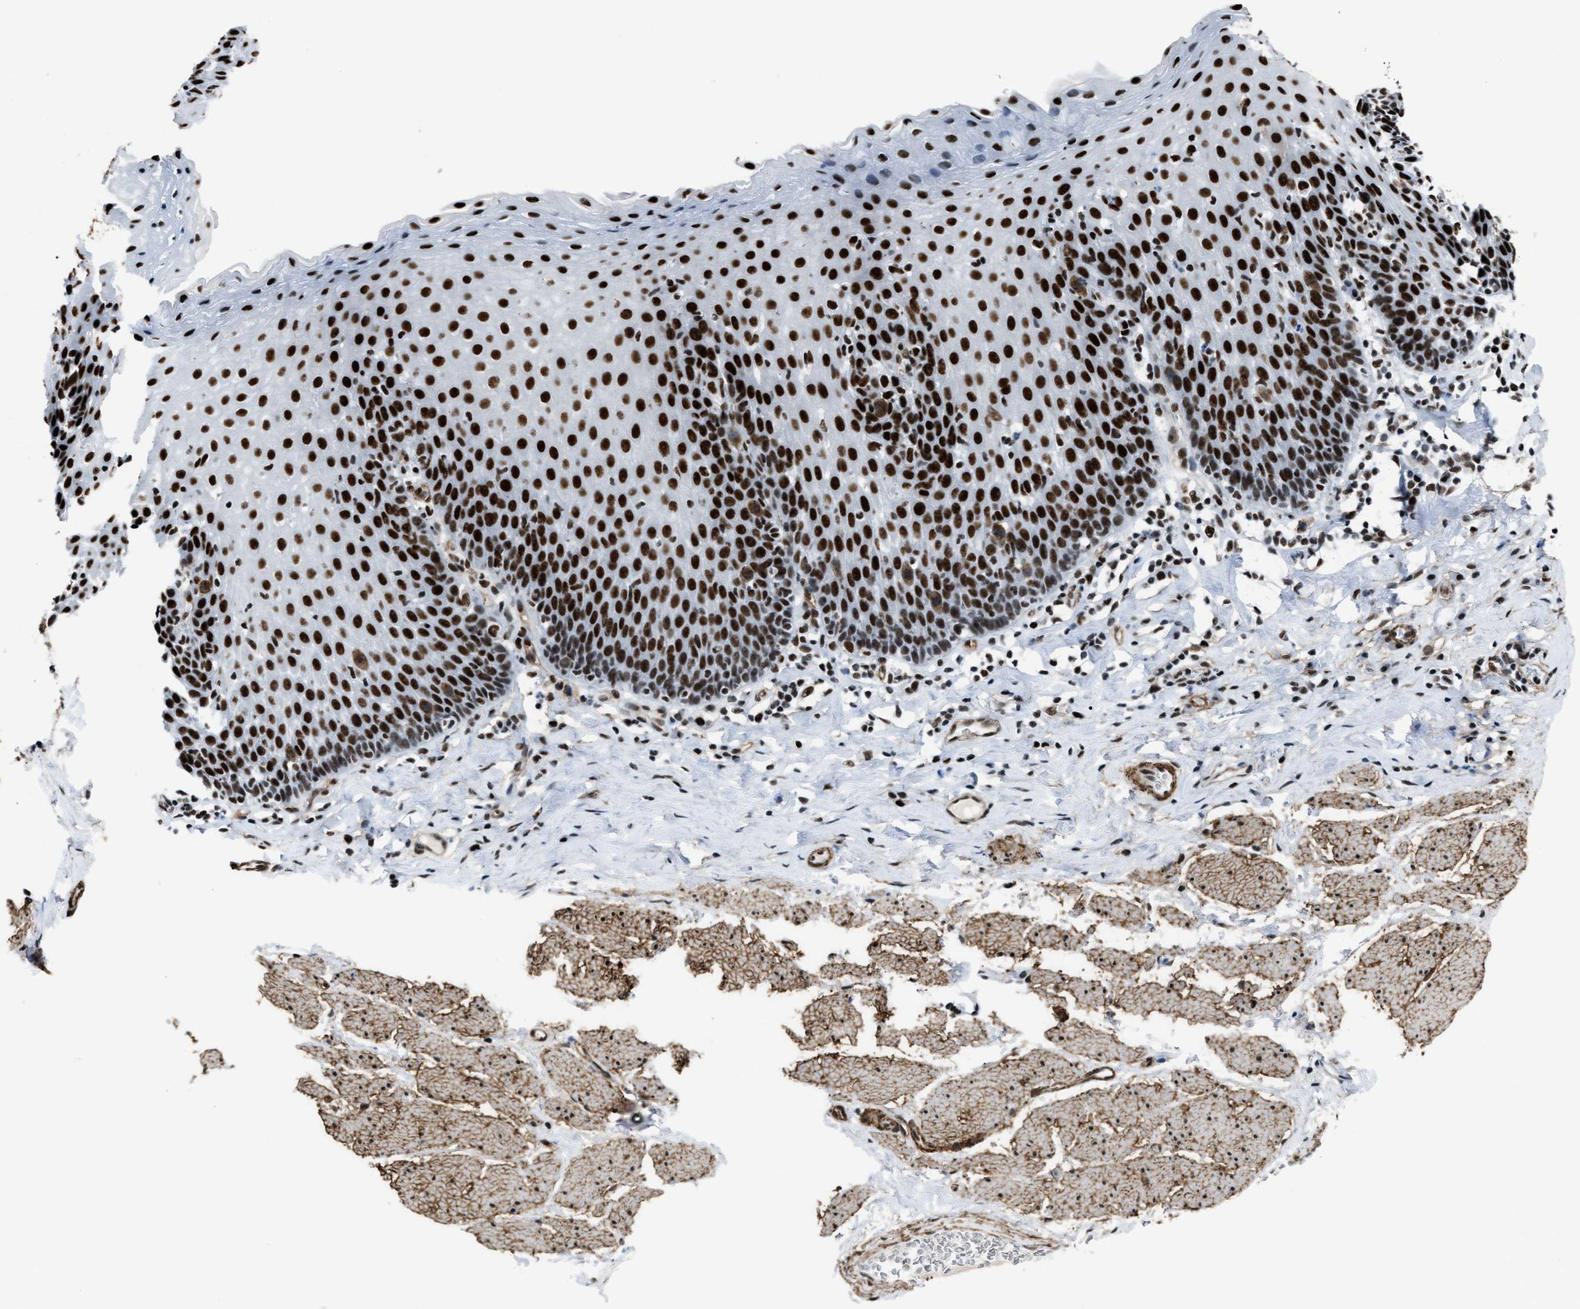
{"staining": {"intensity": "strong", "quantity": ">75%", "location": "nuclear"}, "tissue": "esophagus", "cell_type": "Squamous epithelial cells", "image_type": "normal", "snomed": [{"axis": "morphology", "description": "Normal tissue, NOS"}, {"axis": "topography", "description": "Esophagus"}], "caption": "Immunohistochemical staining of unremarkable human esophagus reveals strong nuclear protein staining in approximately >75% of squamous epithelial cells. Nuclei are stained in blue.", "gene": "DDX5", "patient": {"sex": "female", "age": 61}}